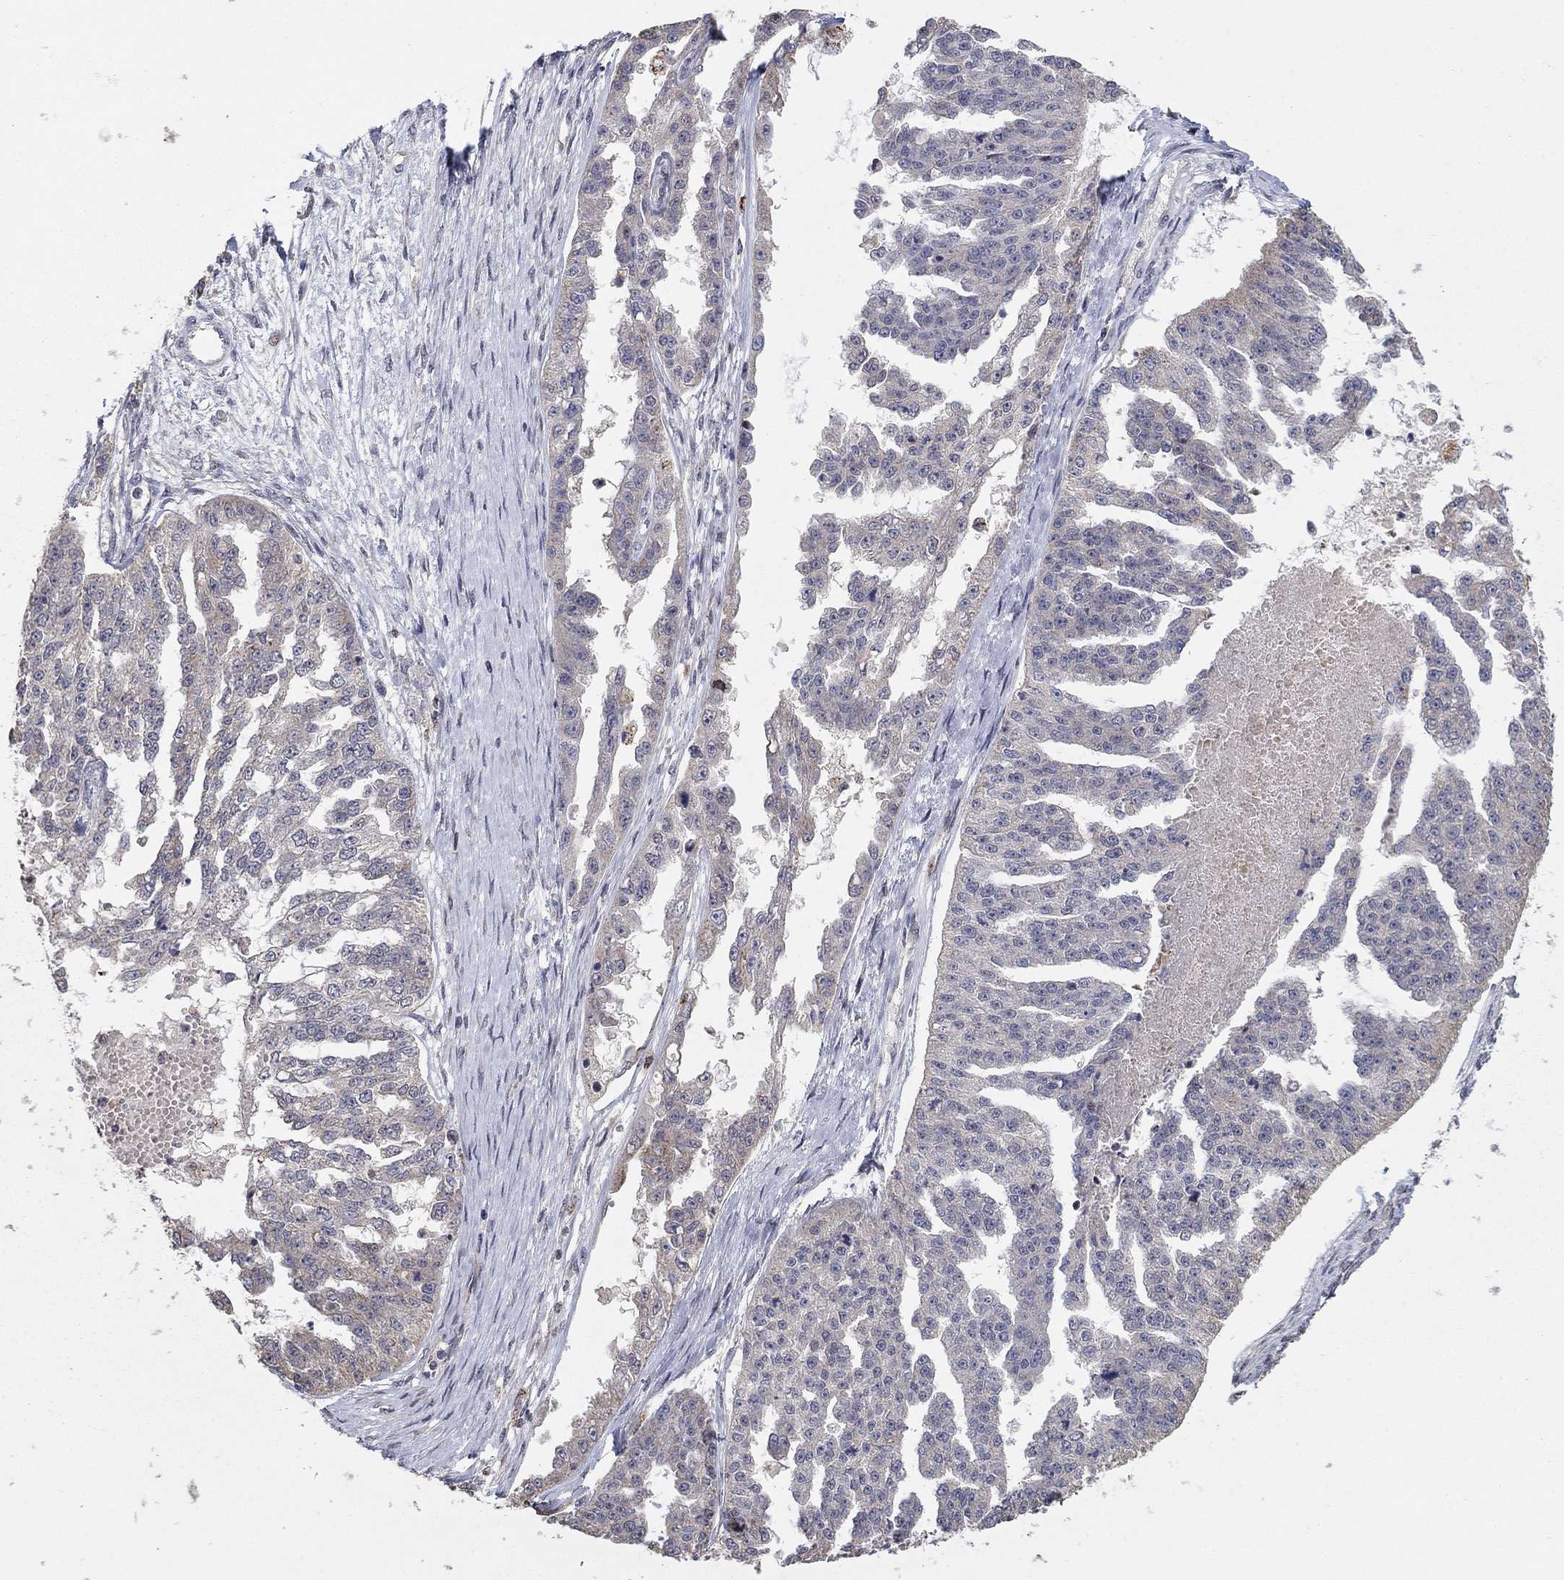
{"staining": {"intensity": "negative", "quantity": "none", "location": "none"}, "tissue": "ovarian cancer", "cell_type": "Tumor cells", "image_type": "cancer", "snomed": [{"axis": "morphology", "description": "Cystadenocarcinoma, serous, NOS"}, {"axis": "topography", "description": "Ovary"}], "caption": "Immunohistochemistry image of human ovarian cancer (serous cystadenocarcinoma) stained for a protein (brown), which reveals no staining in tumor cells.", "gene": "LPCAT4", "patient": {"sex": "female", "age": 58}}